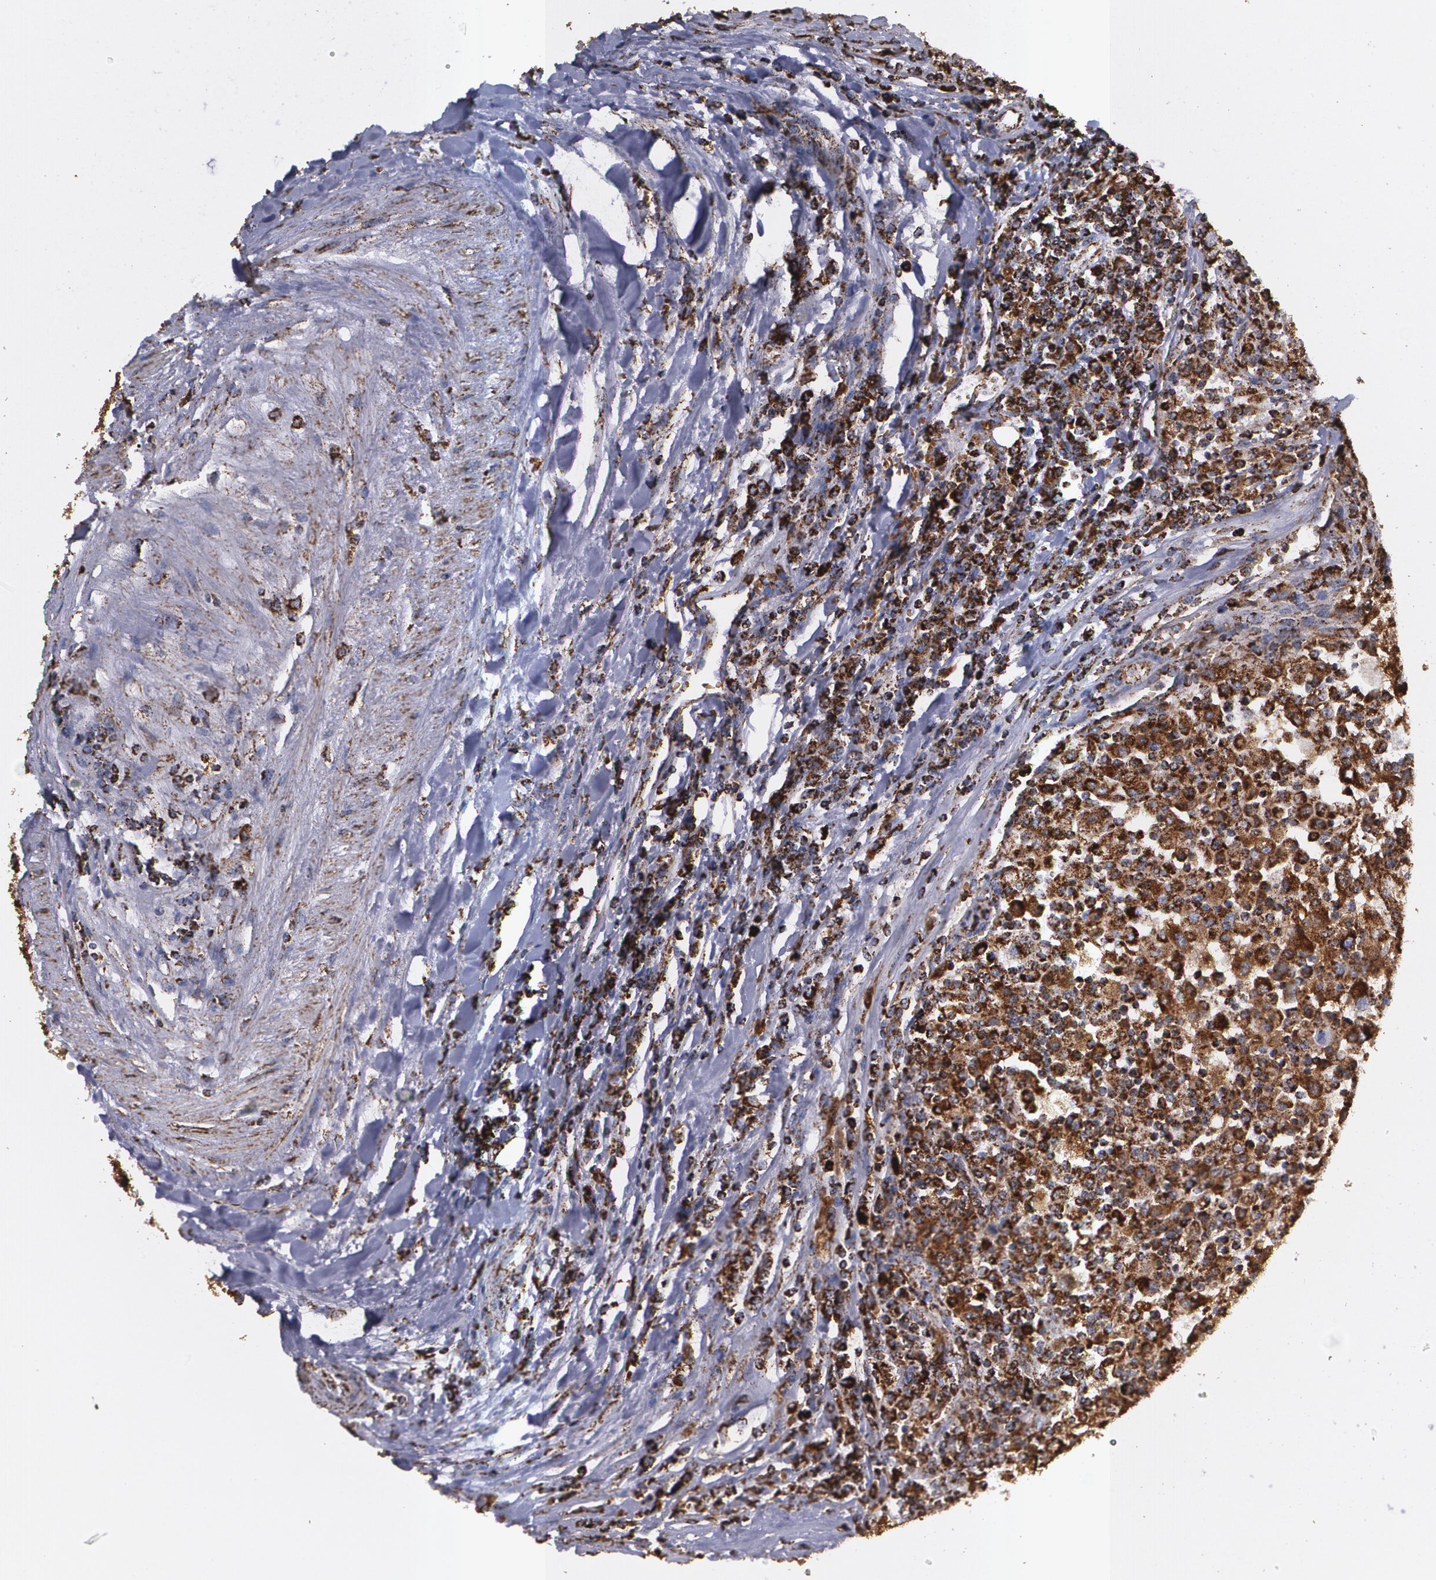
{"staining": {"intensity": "strong", "quantity": ">75%", "location": "cytoplasmic/membranous"}, "tissue": "renal cancer", "cell_type": "Tumor cells", "image_type": "cancer", "snomed": [{"axis": "morphology", "description": "Normal tissue, NOS"}, {"axis": "morphology", "description": "Adenocarcinoma, NOS"}, {"axis": "topography", "description": "Kidney"}], "caption": "Brown immunohistochemical staining in human renal cancer displays strong cytoplasmic/membranous staining in about >75% of tumor cells.", "gene": "HSPD1", "patient": {"sex": "male", "age": 71}}